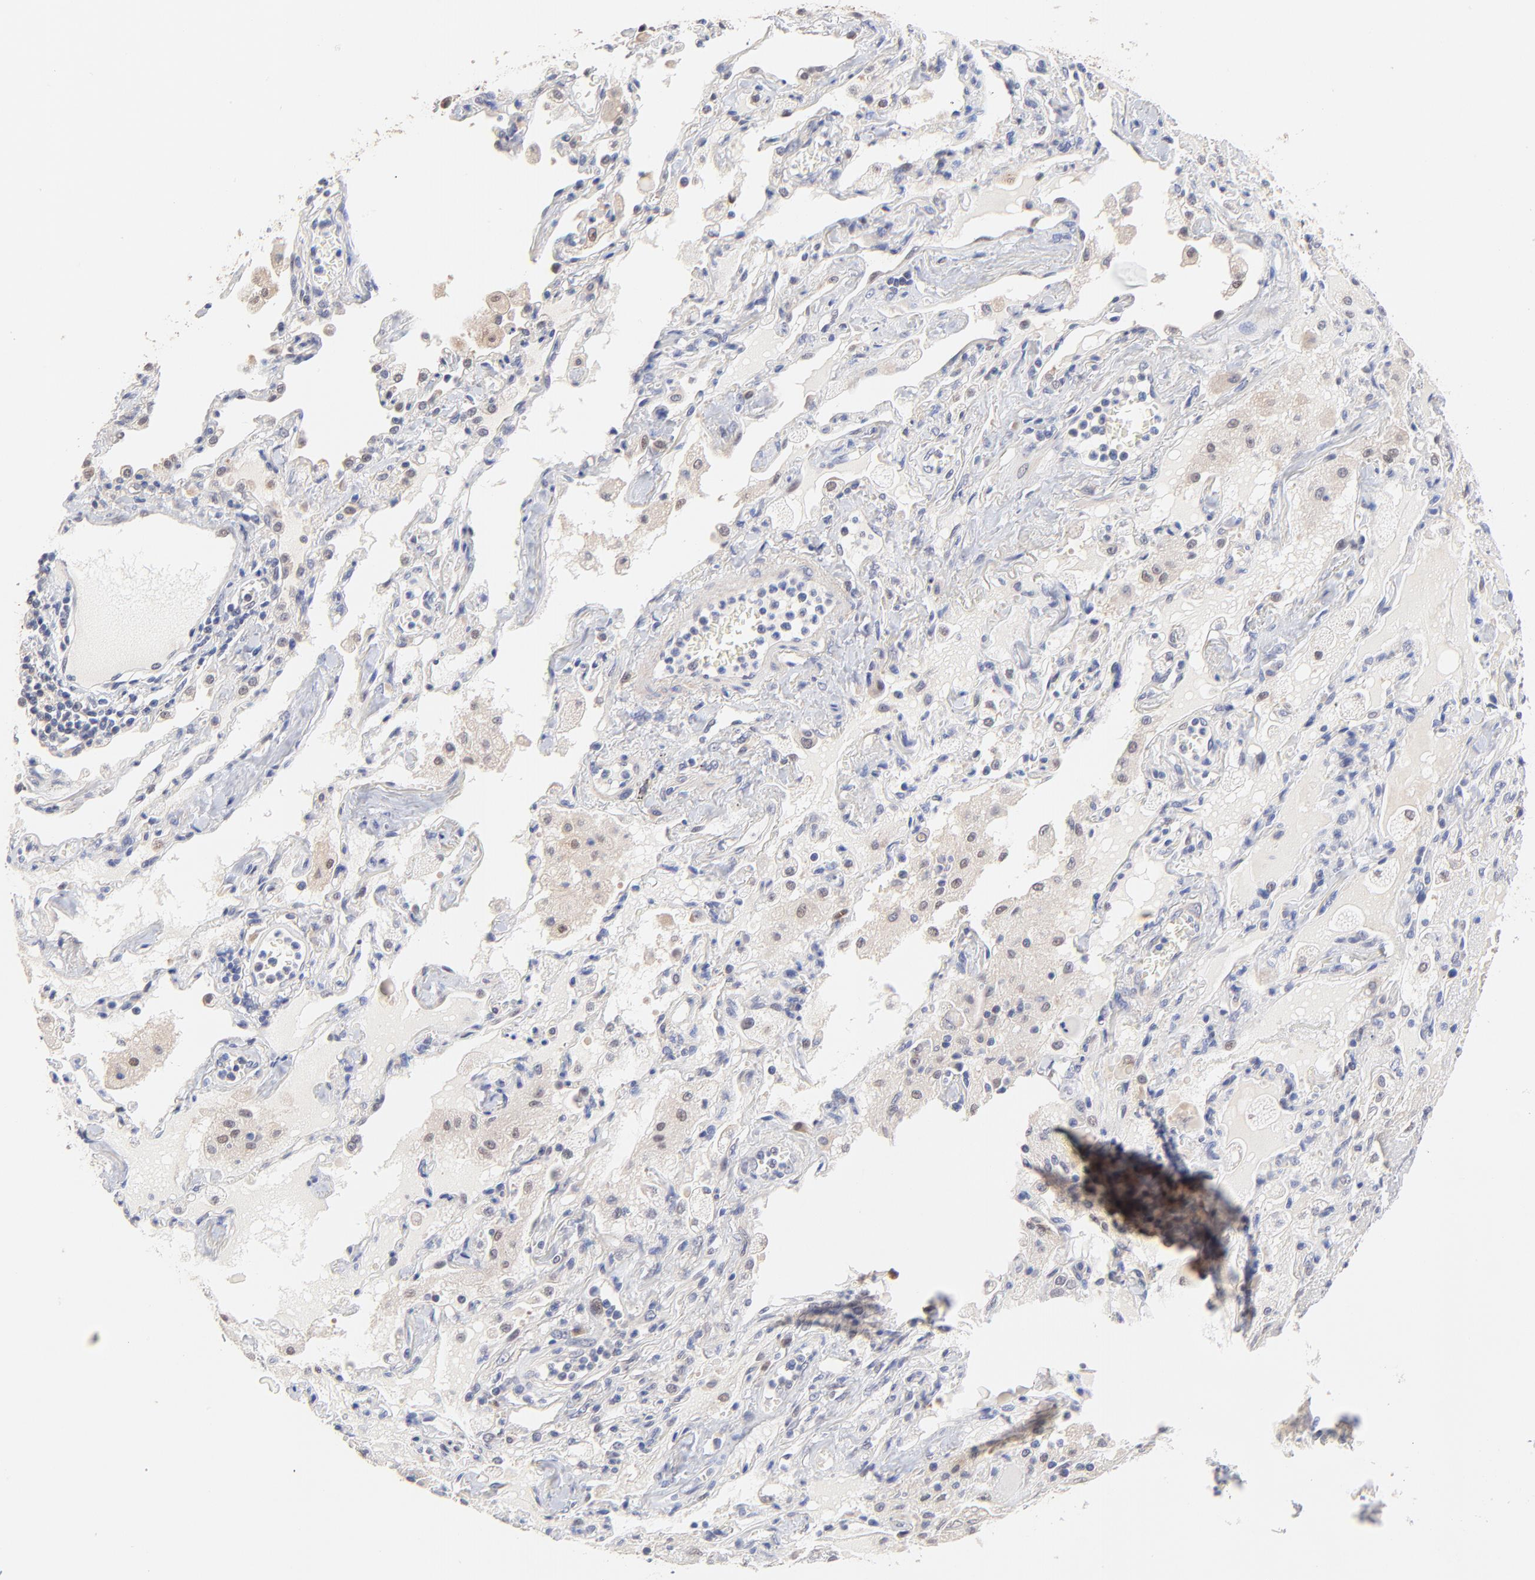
{"staining": {"intensity": "weak", "quantity": "25%-75%", "location": "cytoplasmic/membranous,nuclear"}, "tissue": "lung cancer", "cell_type": "Tumor cells", "image_type": "cancer", "snomed": [{"axis": "morphology", "description": "Squamous cell carcinoma, NOS"}, {"axis": "topography", "description": "Lung"}], "caption": "Protein expression analysis of human lung squamous cell carcinoma reveals weak cytoplasmic/membranous and nuclear expression in approximately 25%-75% of tumor cells. The protein is shown in brown color, while the nuclei are stained blue.", "gene": "TXNL1", "patient": {"sex": "female", "age": 76}}